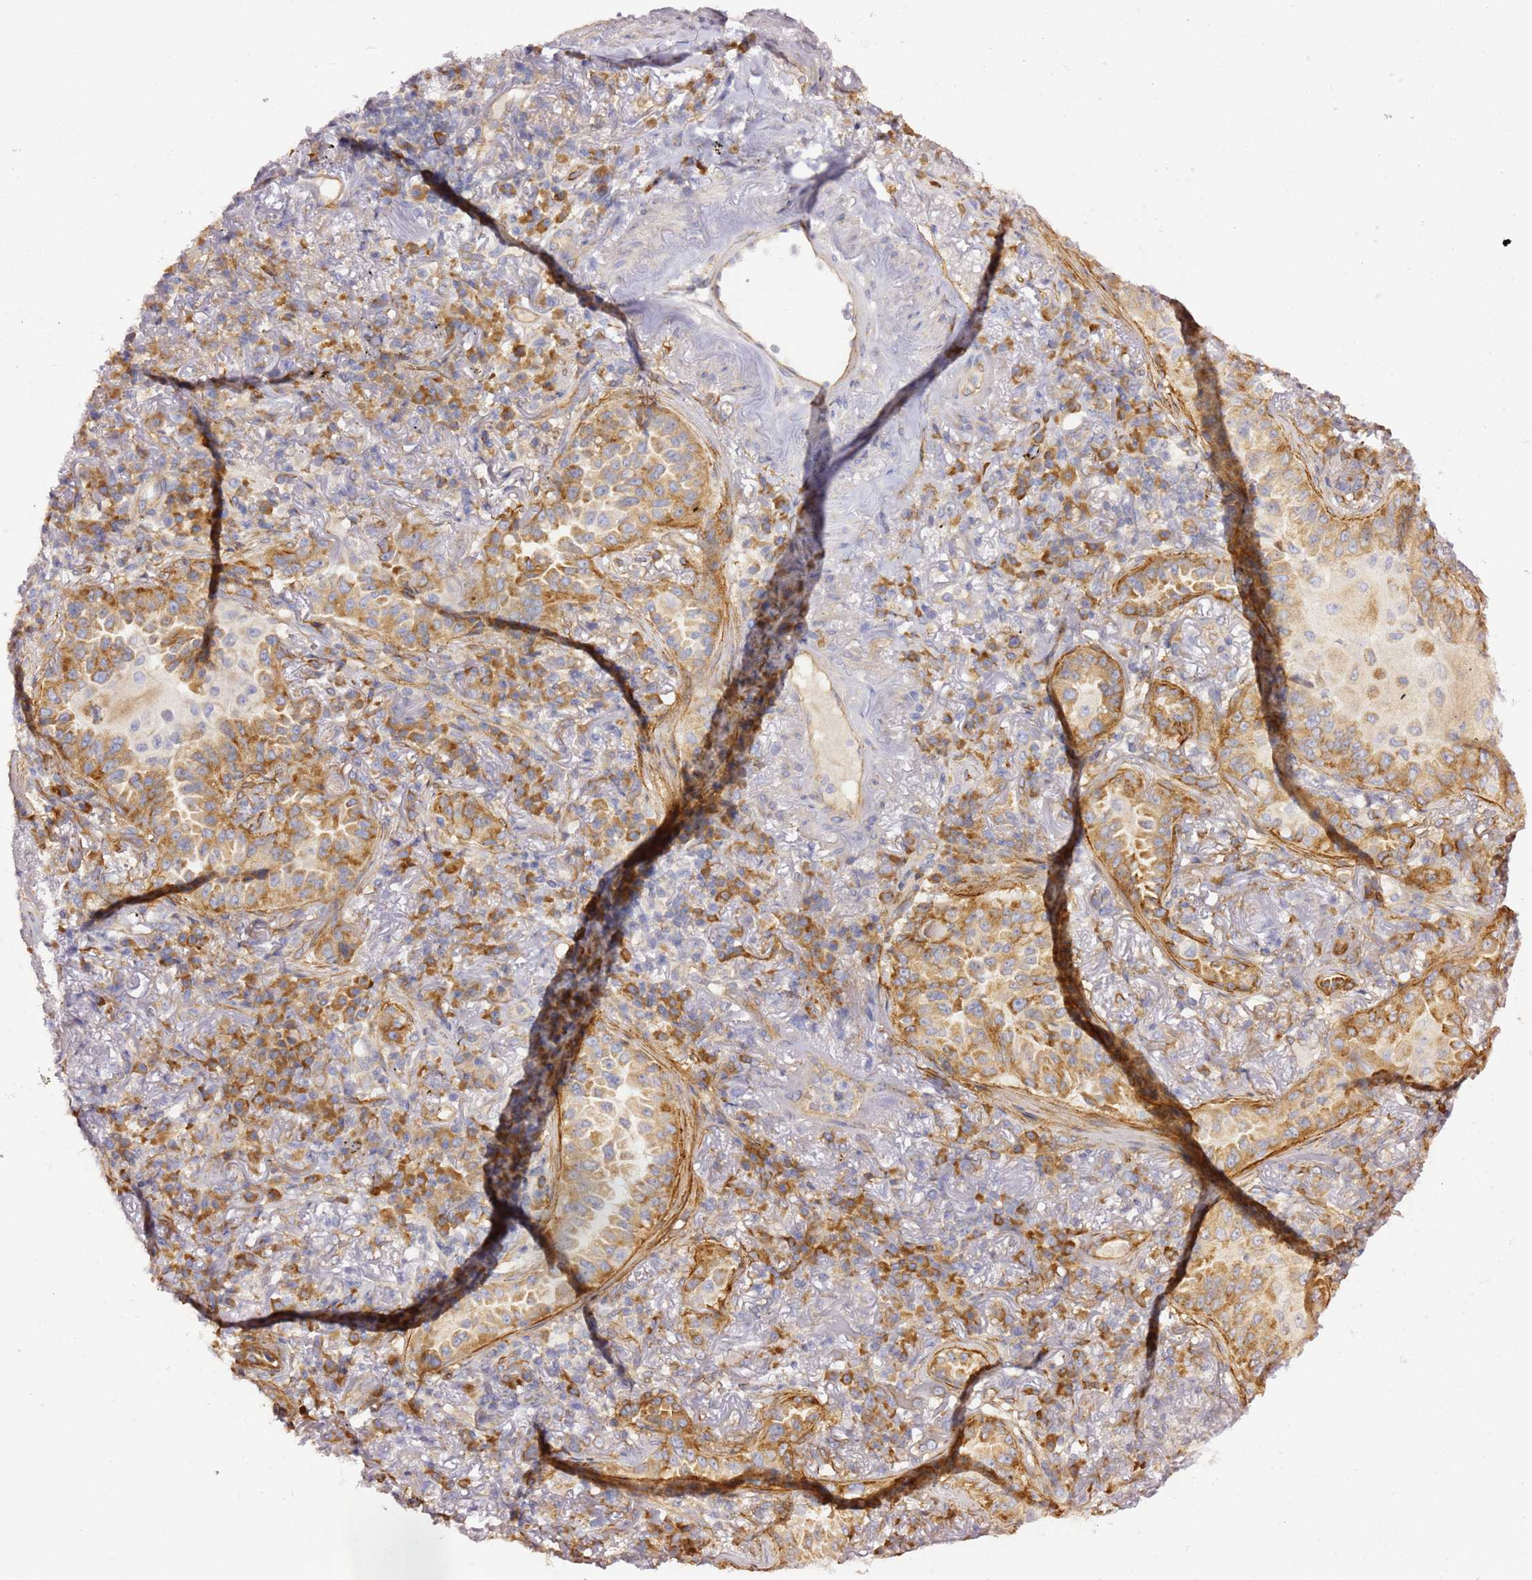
{"staining": {"intensity": "moderate", "quantity": "25%-75%", "location": "cytoplasmic/membranous"}, "tissue": "lung cancer", "cell_type": "Tumor cells", "image_type": "cancer", "snomed": [{"axis": "morphology", "description": "Adenocarcinoma, NOS"}, {"axis": "topography", "description": "Lung"}], "caption": "The histopathology image shows staining of lung cancer, revealing moderate cytoplasmic/membranous protein expression (brown color) within tumor cells. (DAB = brown stain, brightfield microscopy at high magnification).", "gene": "KIF7", "patient": {"sex": "female", "age": 69}}